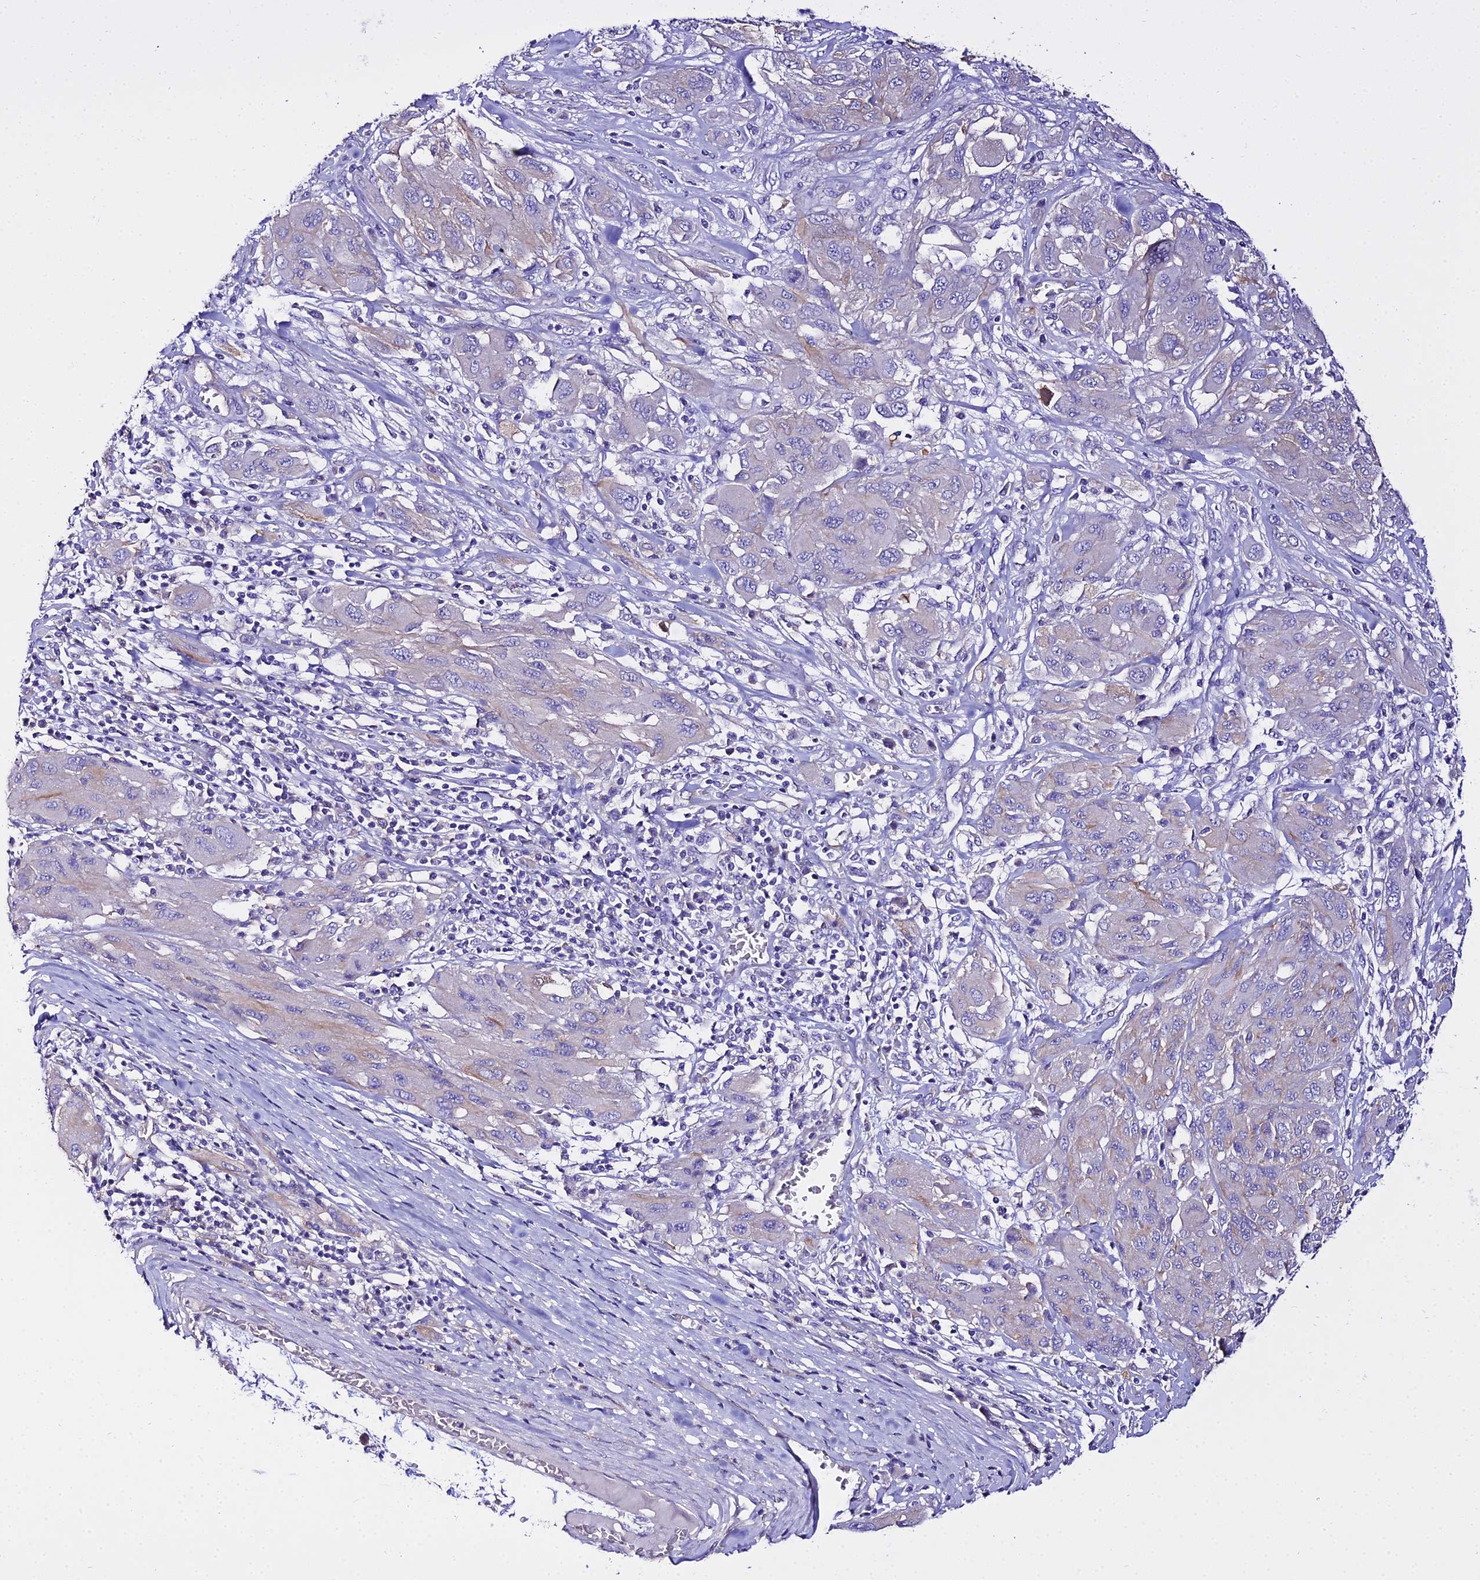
{"staining": {"intensity": "negative", "quantity": "none", "location": "none"}, "tissue": "melanoma", "cell_type": "Tumor cells", "image_type": "cancer", "snomed": [{"axis": "morphology", "description": "Malignant melanoma, NOS"}, {"axis": "topography", "description": "Skin"}], "caption": "Immunohistochemistry of malignant melanoma shows no expression in tumor cells.", "gene": "TUBA3D", "patient": {"sex": "female", "age": 91}}